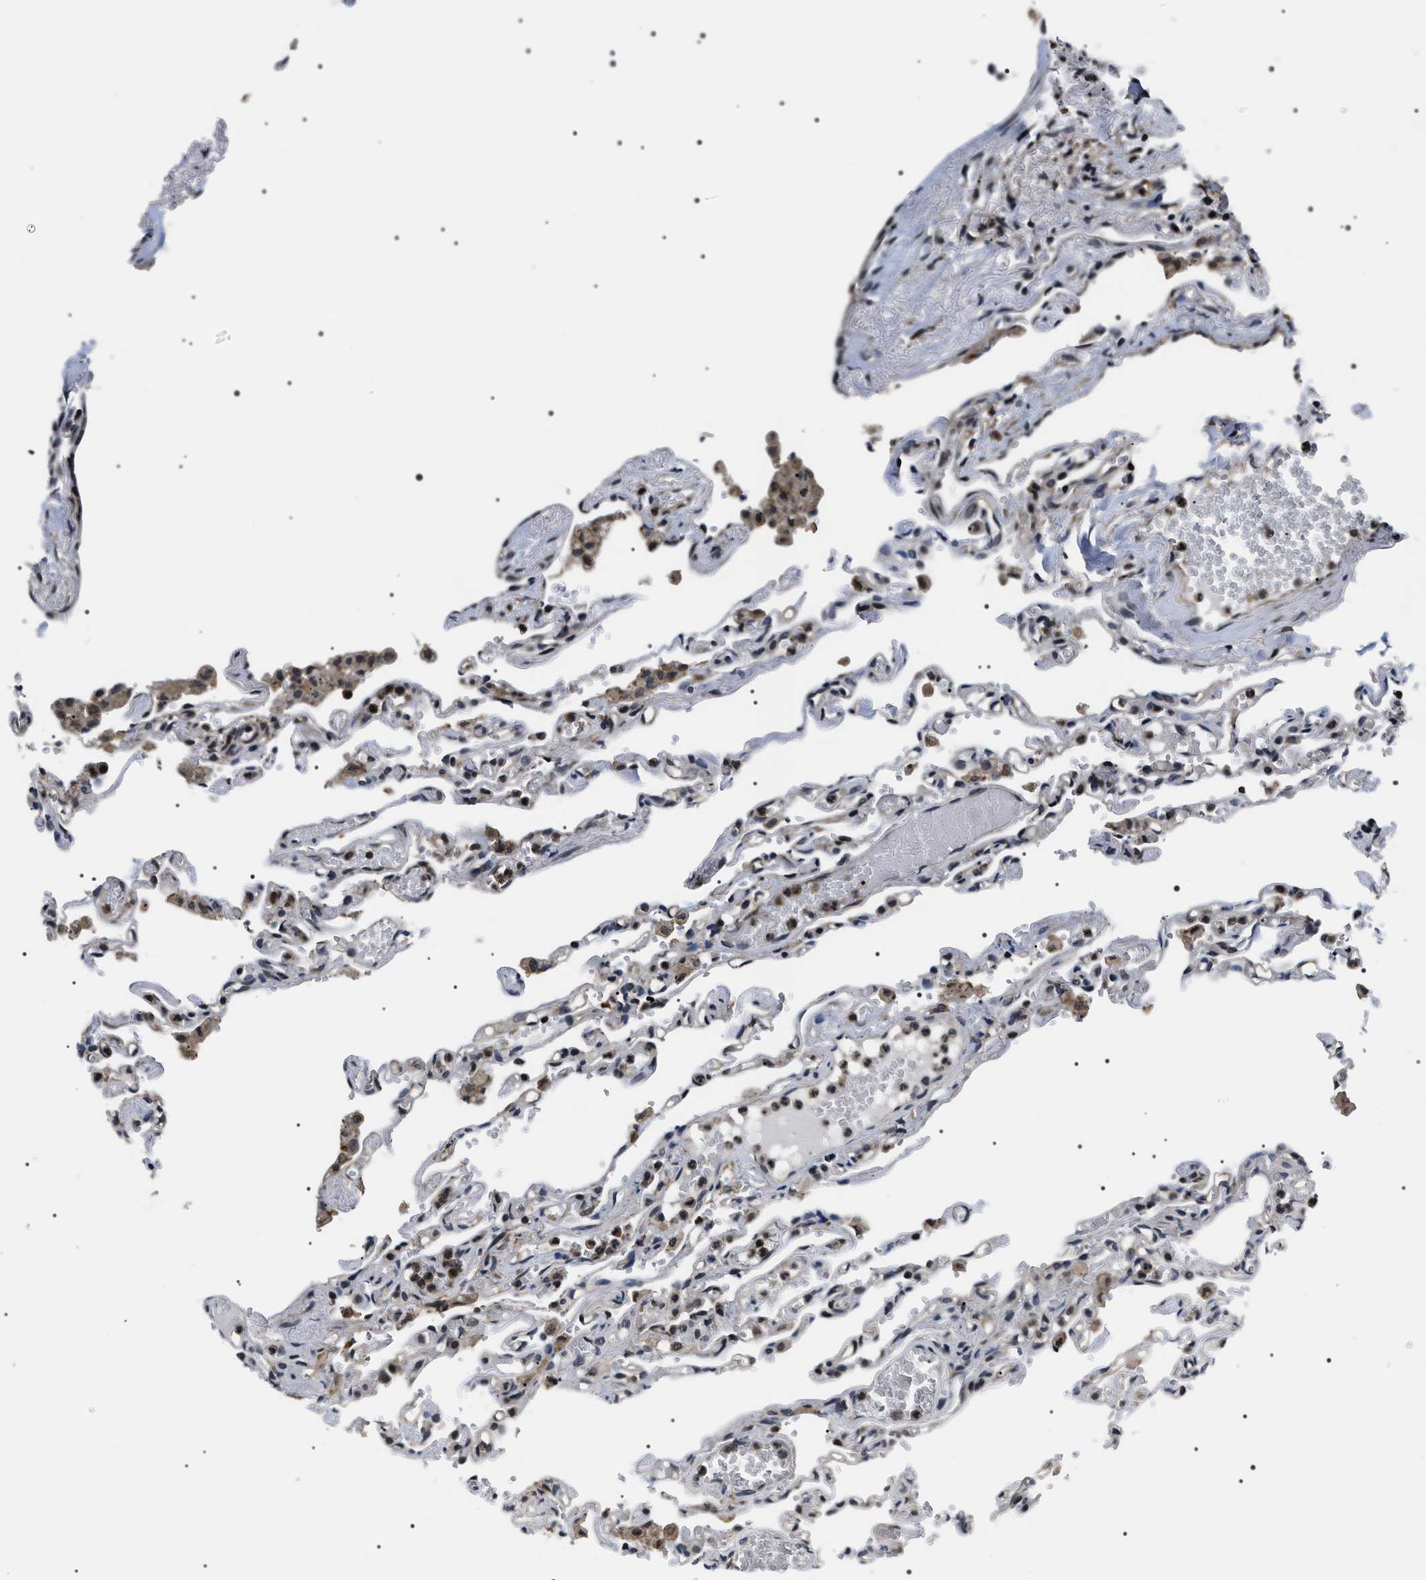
{"staining": {"intensity": "weak", "quantity": "<25%", "location": "nuclear"}, "tissue": "lung", "cell_type": "Alveolar cells", "image_type": "normal", "snomed": [{"axis": "morphology", "description": "Normal tissue, NOS"}, {"axis": "topography", "description": "Lung"}], "caption": "Immunohistochemistry histopathology image of benign lung stained for a protein (brown), which demonstrates no staining in alveolar cells.", "gene": "SIPA1", "patient": {"sex": "male", "age": 21}}